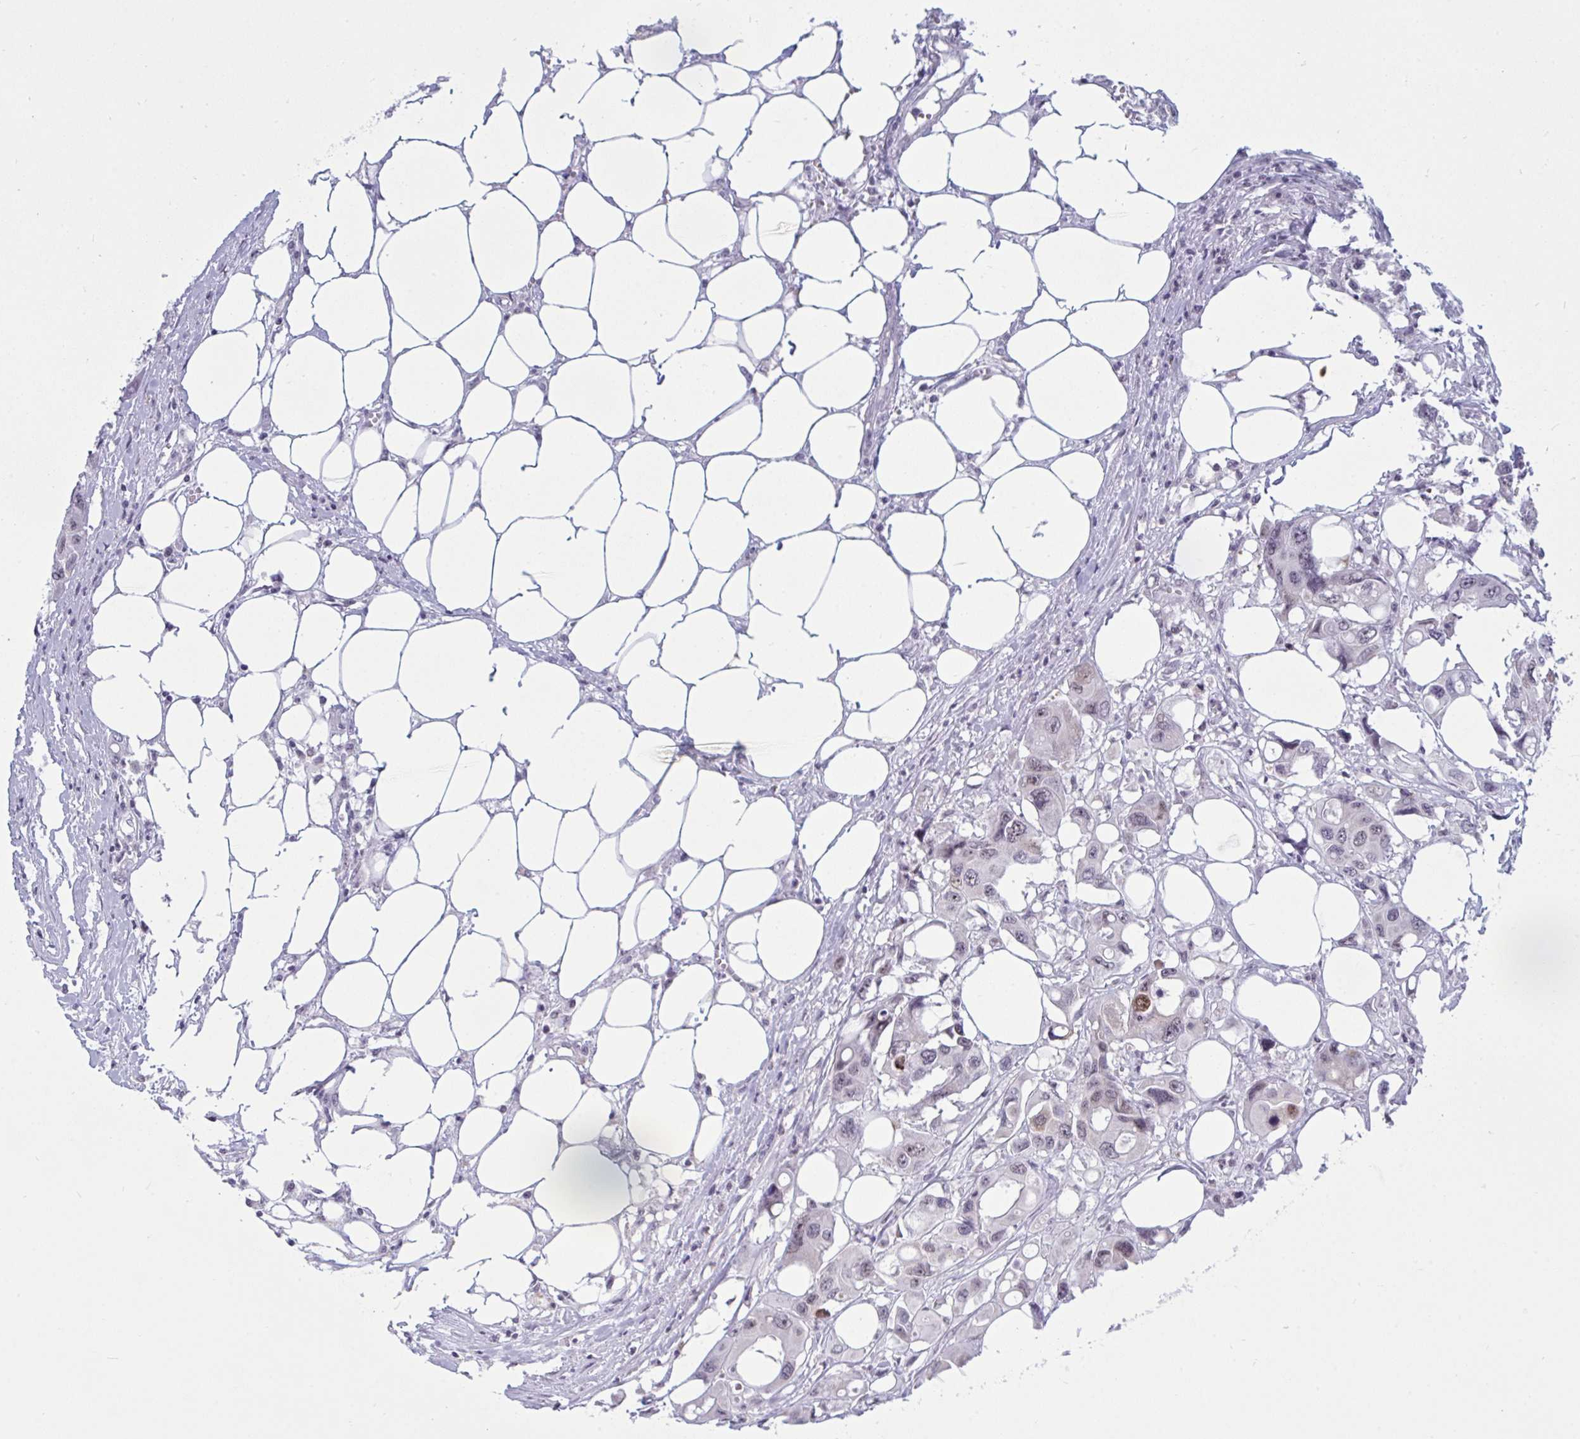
{"staining": {"intensity": "weak", "quantity": ">75%", "location": "nuclear"}, "tissue": "colorectal cancer", "cell_type": "Tumor cells", "image_type": "cancer", "snomed": [{"axis": "morphology", "description": "Adenocarcinoma, NOS"}, {"axis": "topography", "description": "Colon"}], "caption": "Adenocarcinoma (colorectal) tissue demonstrates weak nuclear staining in approximately >75% of tumor cells, visualized by immunohistochemistry.", "gene": "TGM6", "patient": {"sex": "male", "age": 77}}